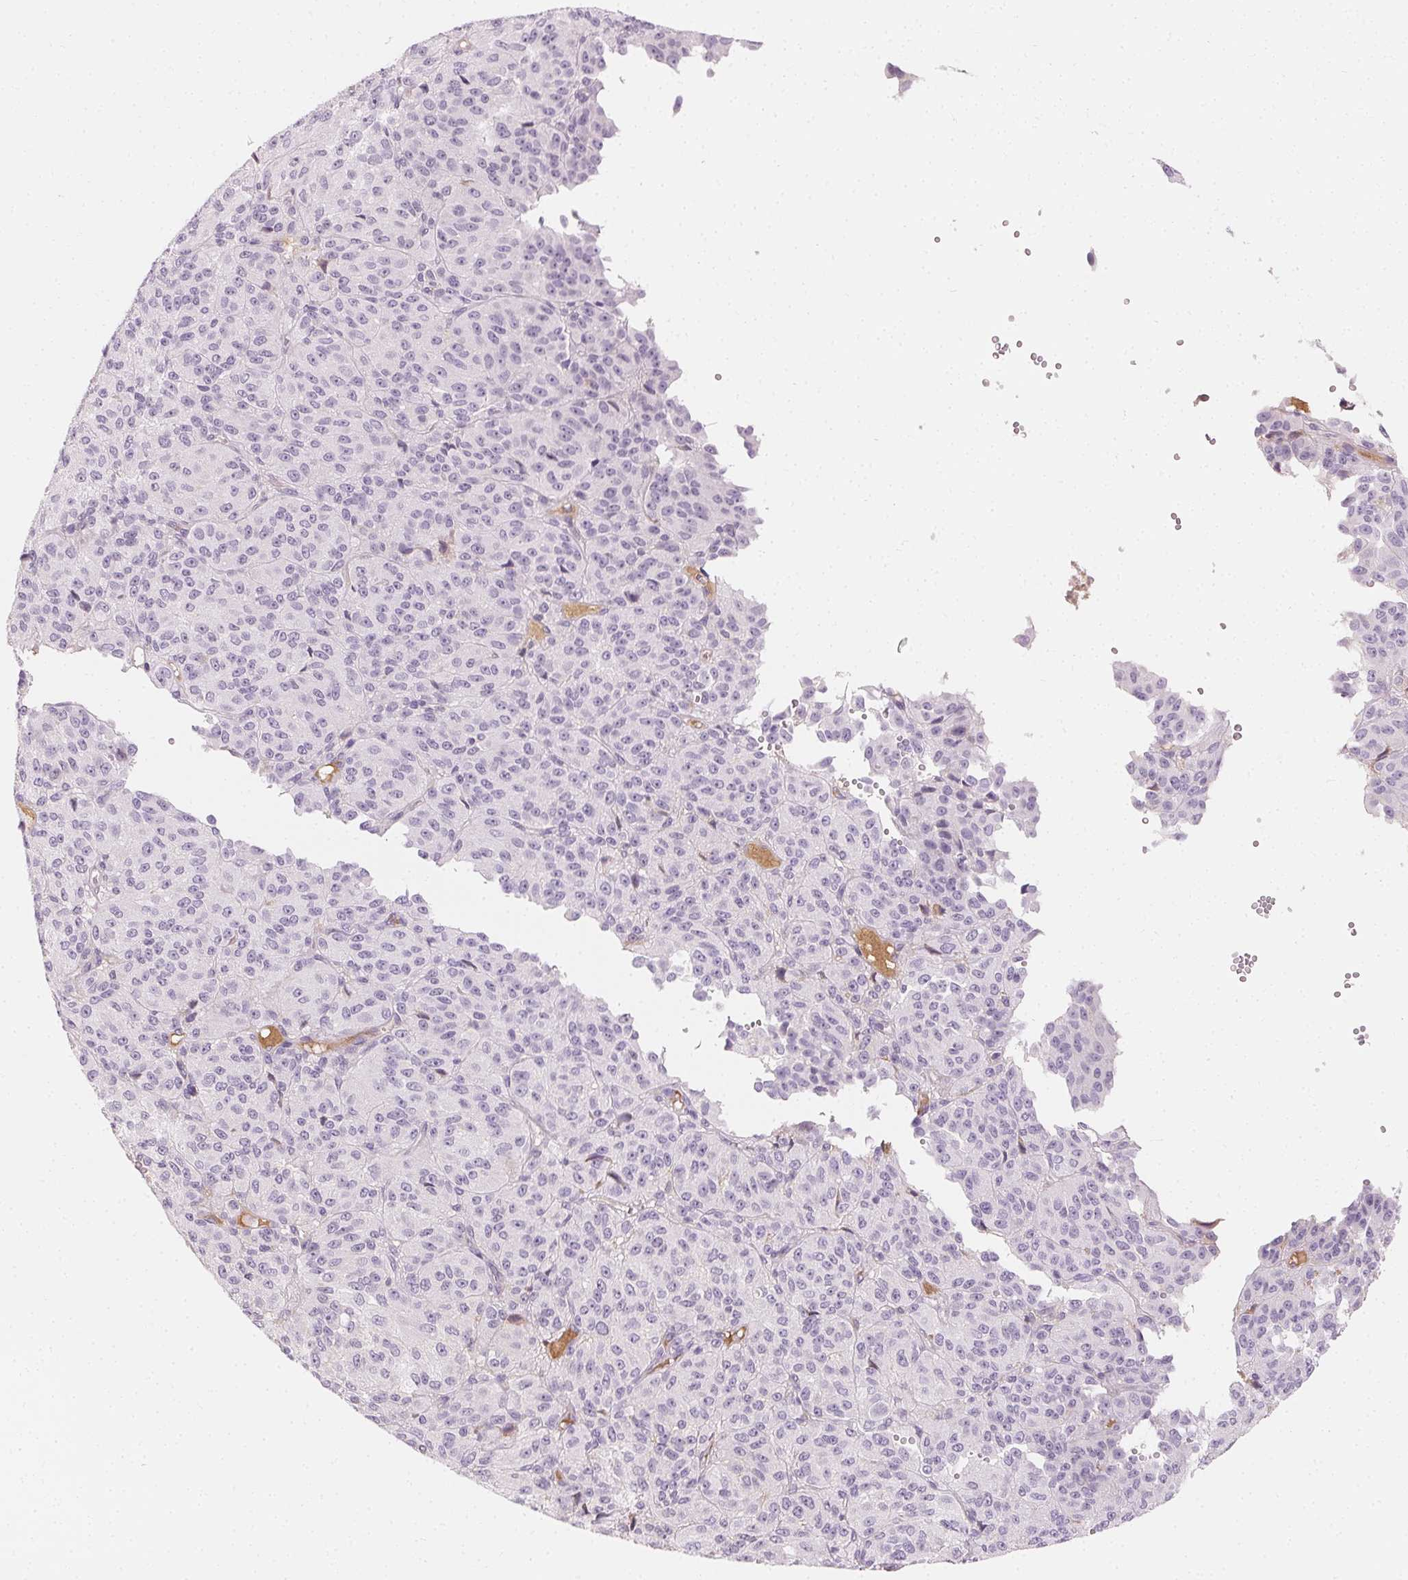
{"staining": {"intensity": "negative", "quantity": "none", "location": "none"}, "tissue": "melanoma", "cell_type": "Tumor cells", "image_type": "cancer", "snomed": [{"axis": "morphology", "description": "Malignant melanoma, Metastatic site"}, {"axis": "topography", "description": "Brain"}], "caption": "Immunohistochemical staining of human malignant melanoma (metastatic site) reveals no significant staining in tumor cells. (DAB (3,3'-diaminobenzidine) immunohistochemistry, high magnification).", "gene": "AFM", "patient": {"sex": "female", "age": 56}}